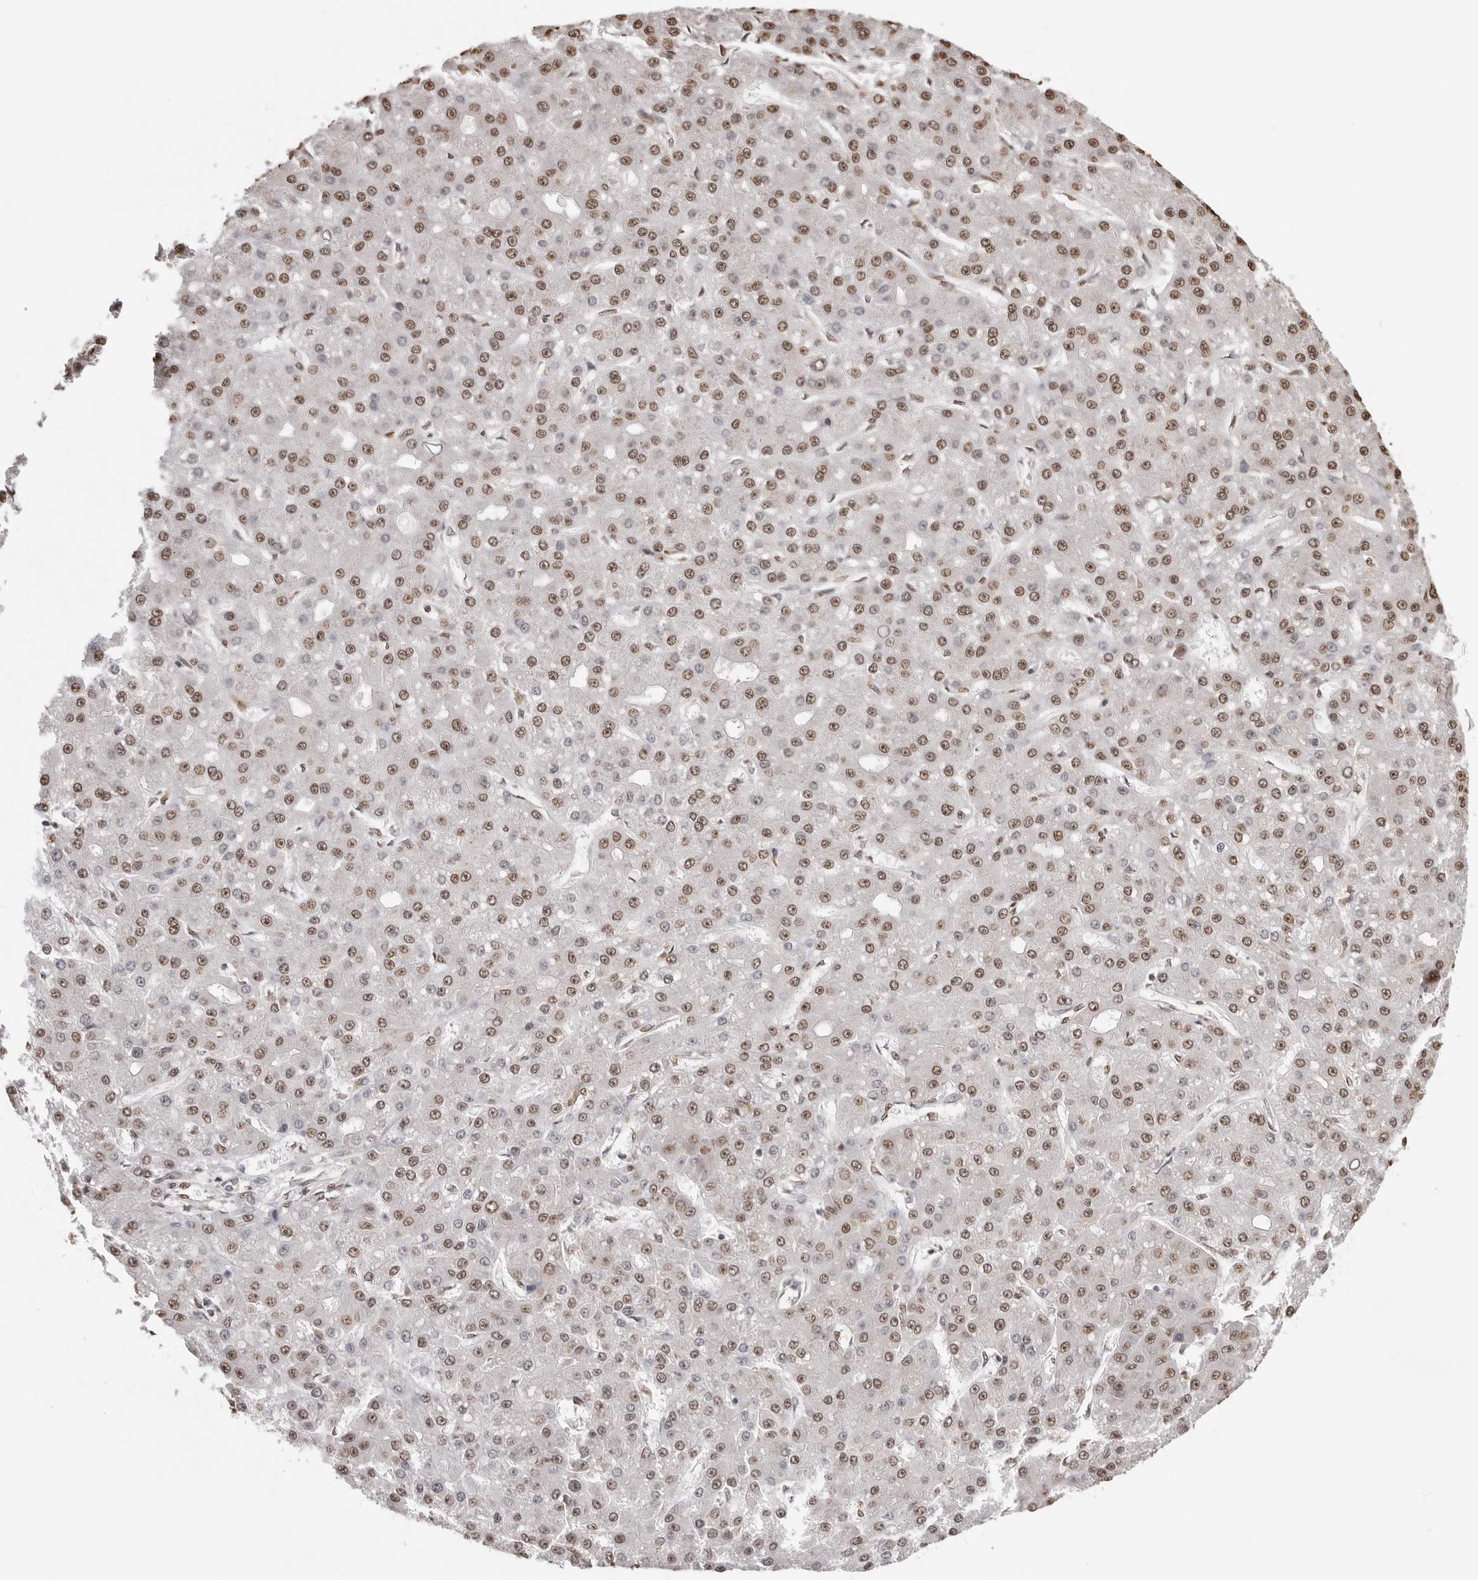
{"staining": {"intensity": "moderate", "quantity": ">75%", "location": "nuclear"}, "tissue": "liver cancer", "cell_type": "Tumor cells", "image_type": "cancer", "snomed": [{"axis": "morphology", "description": "Carcinoma, Hepatocellular, NOS"}, {"axis": "topography", "description": "Liver"}], "caption": "This image exhibits liver cancer (hepatocellular carcinoma) stained with IHC to label a protein in brown. The nuclear of tumor cells show moderate positivity for the protein. Nuclei are counter-stained blue.", "gene": "OLIG3", "patient": {"sex": "male", "age": 67}}